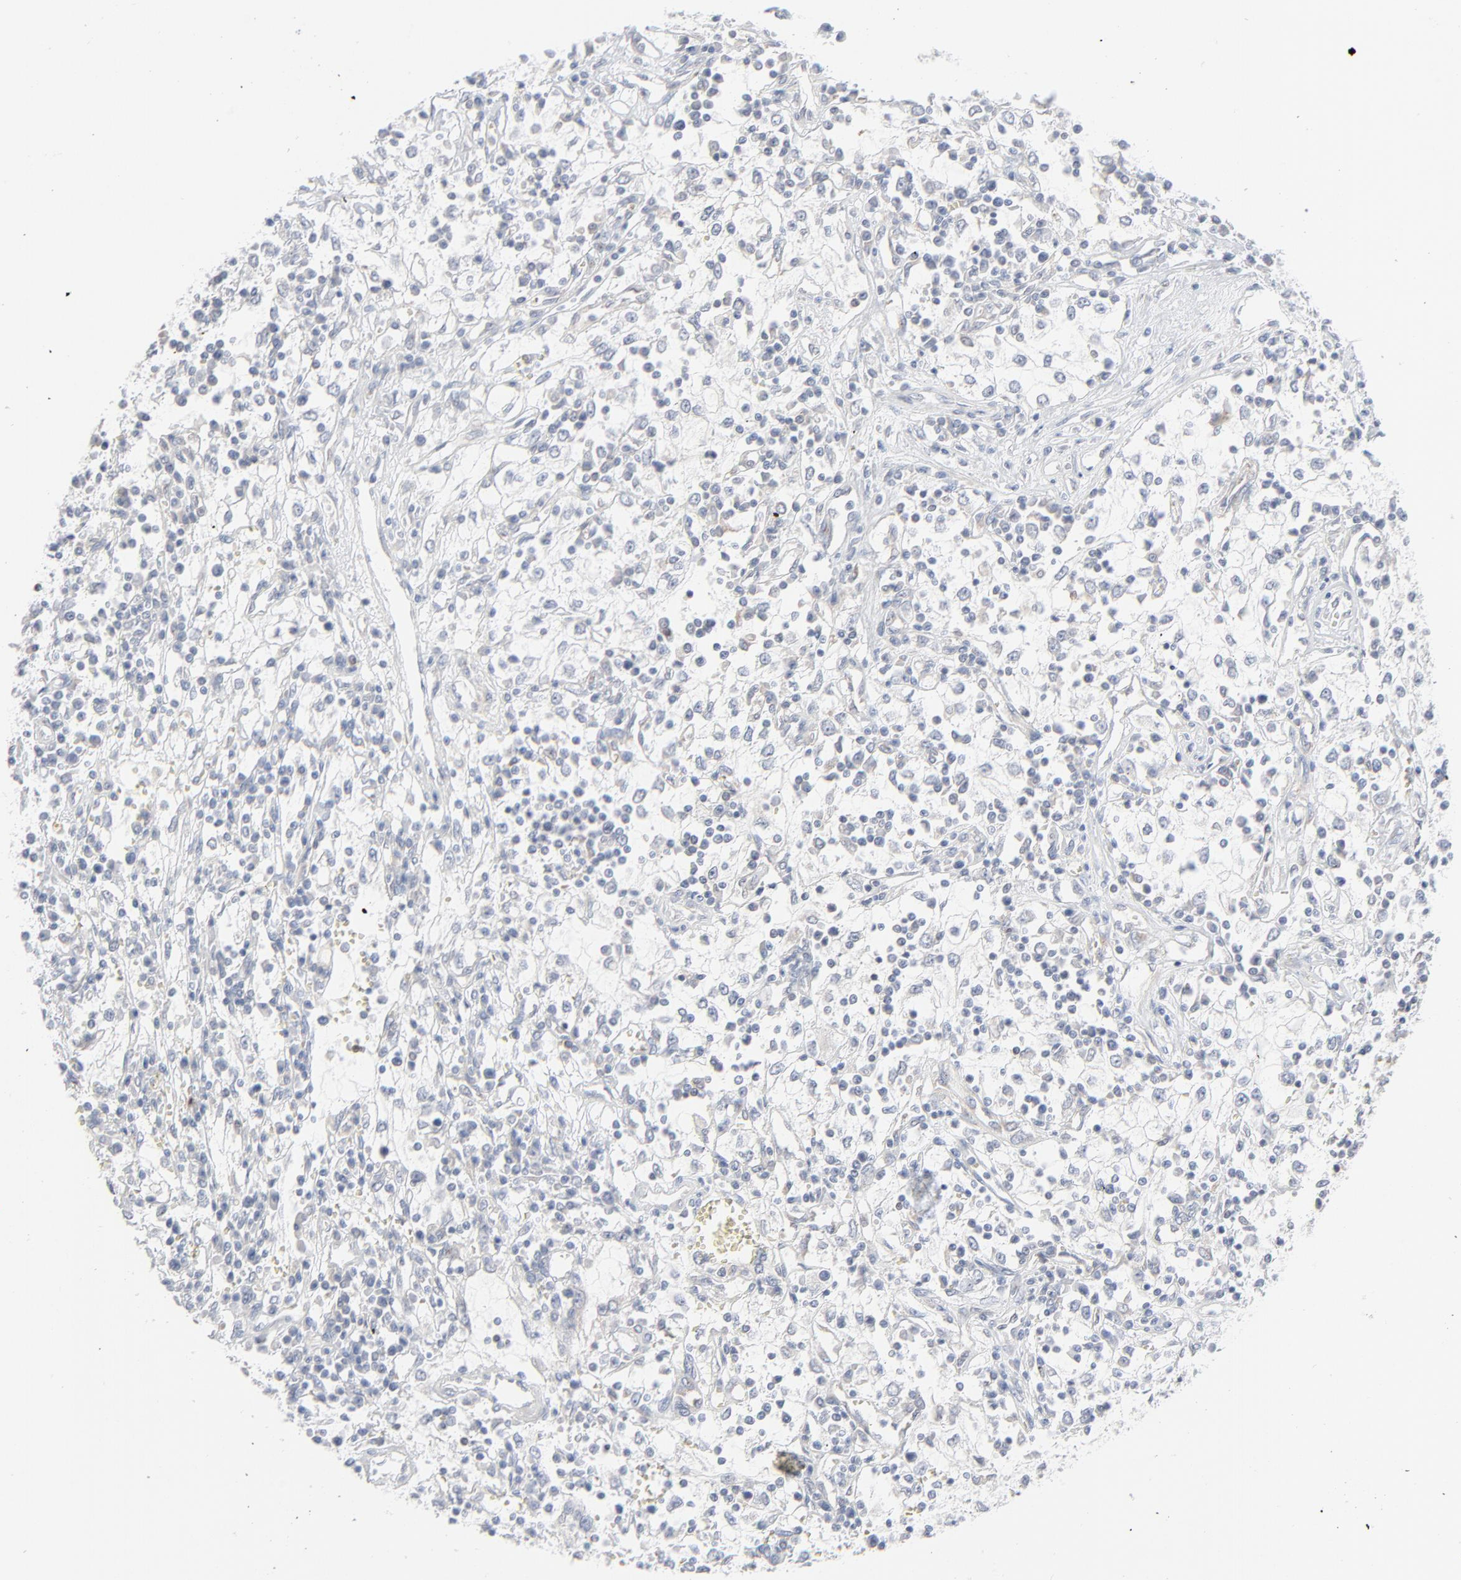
{"staining": {"intensity": "negative", "quantity": "none", "location": "none"}, "tissue": "renal cancer", "cell_type": "Tumor cells", "image_type": "cancer", "snomed": [{"axis": "morphology", "description": "Adenocarcinoma, NOS"}, {"axis": "topography", "description": "Kidney"}], "caption": "Immunohistochemical staining of renal adenocarcinoma displays no significant staining in tumor cells.", "gene": "KDSR", "patient": {"sex": "male", "age": 82}}